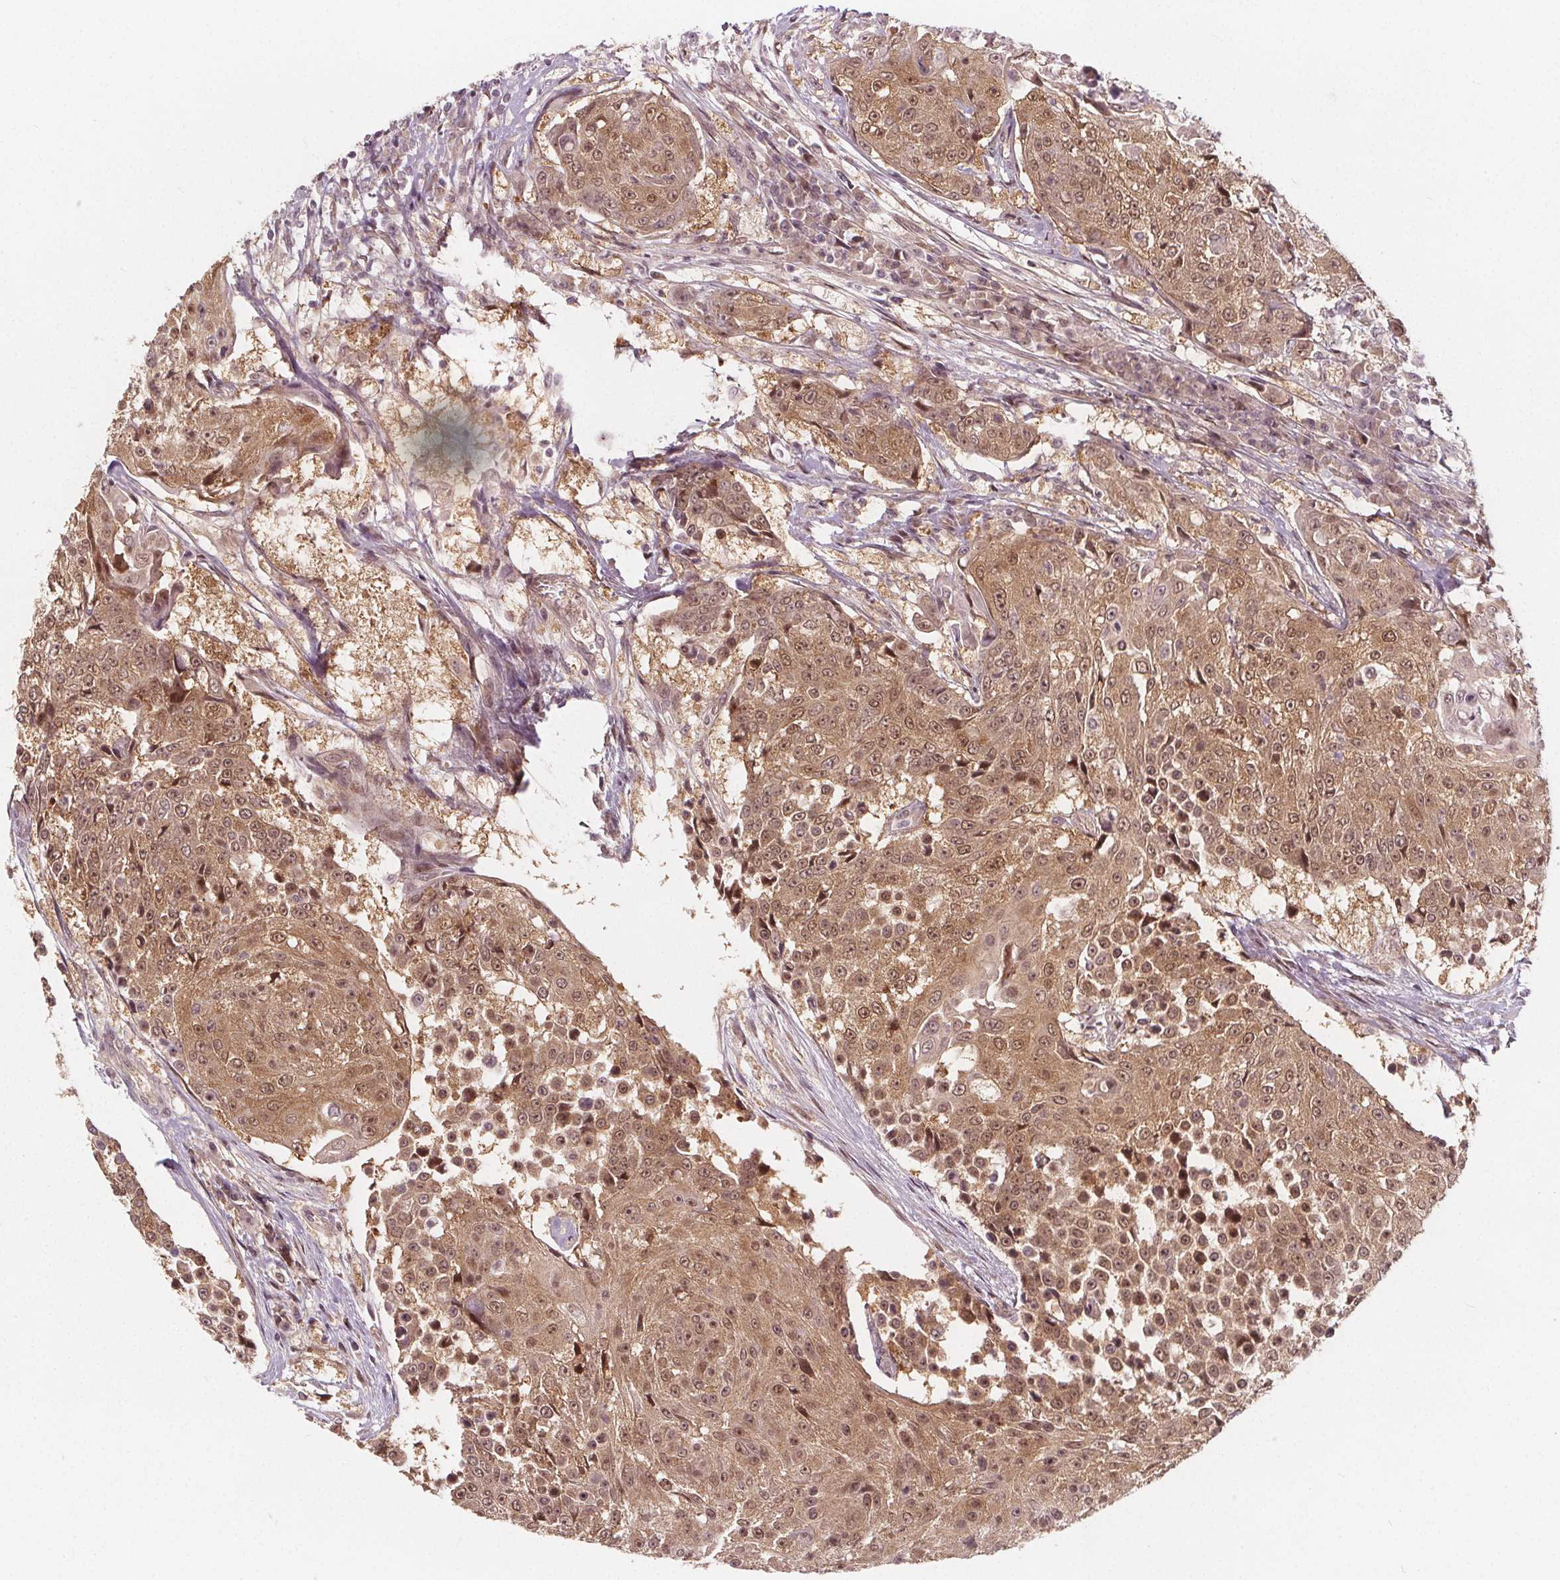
{"staining": {"intensity": "moderate", "quantity": ">75%", "location": "cytoplasmic/membranous,nuclear"}, "tissue": "urothelial cancer", "cell_type": "Tumor cells", "image_type": "cancer", "snomed": [{"axis": "morphology", "description": "Urothelial carcinoma, High grade"}, {"axis": "topography", "description": "Urinary bladder"}], "caption": "DAB (3,3'-diaminobenzidine) immunohistochemical staining of urothelial cancer demonstrates moderate cytoplasmic/membranous and nuclear protein staining in approximately >75% of tumor cells.", "gene": "AKT1S1", "patient": {"sex": "female", "age": 63}}